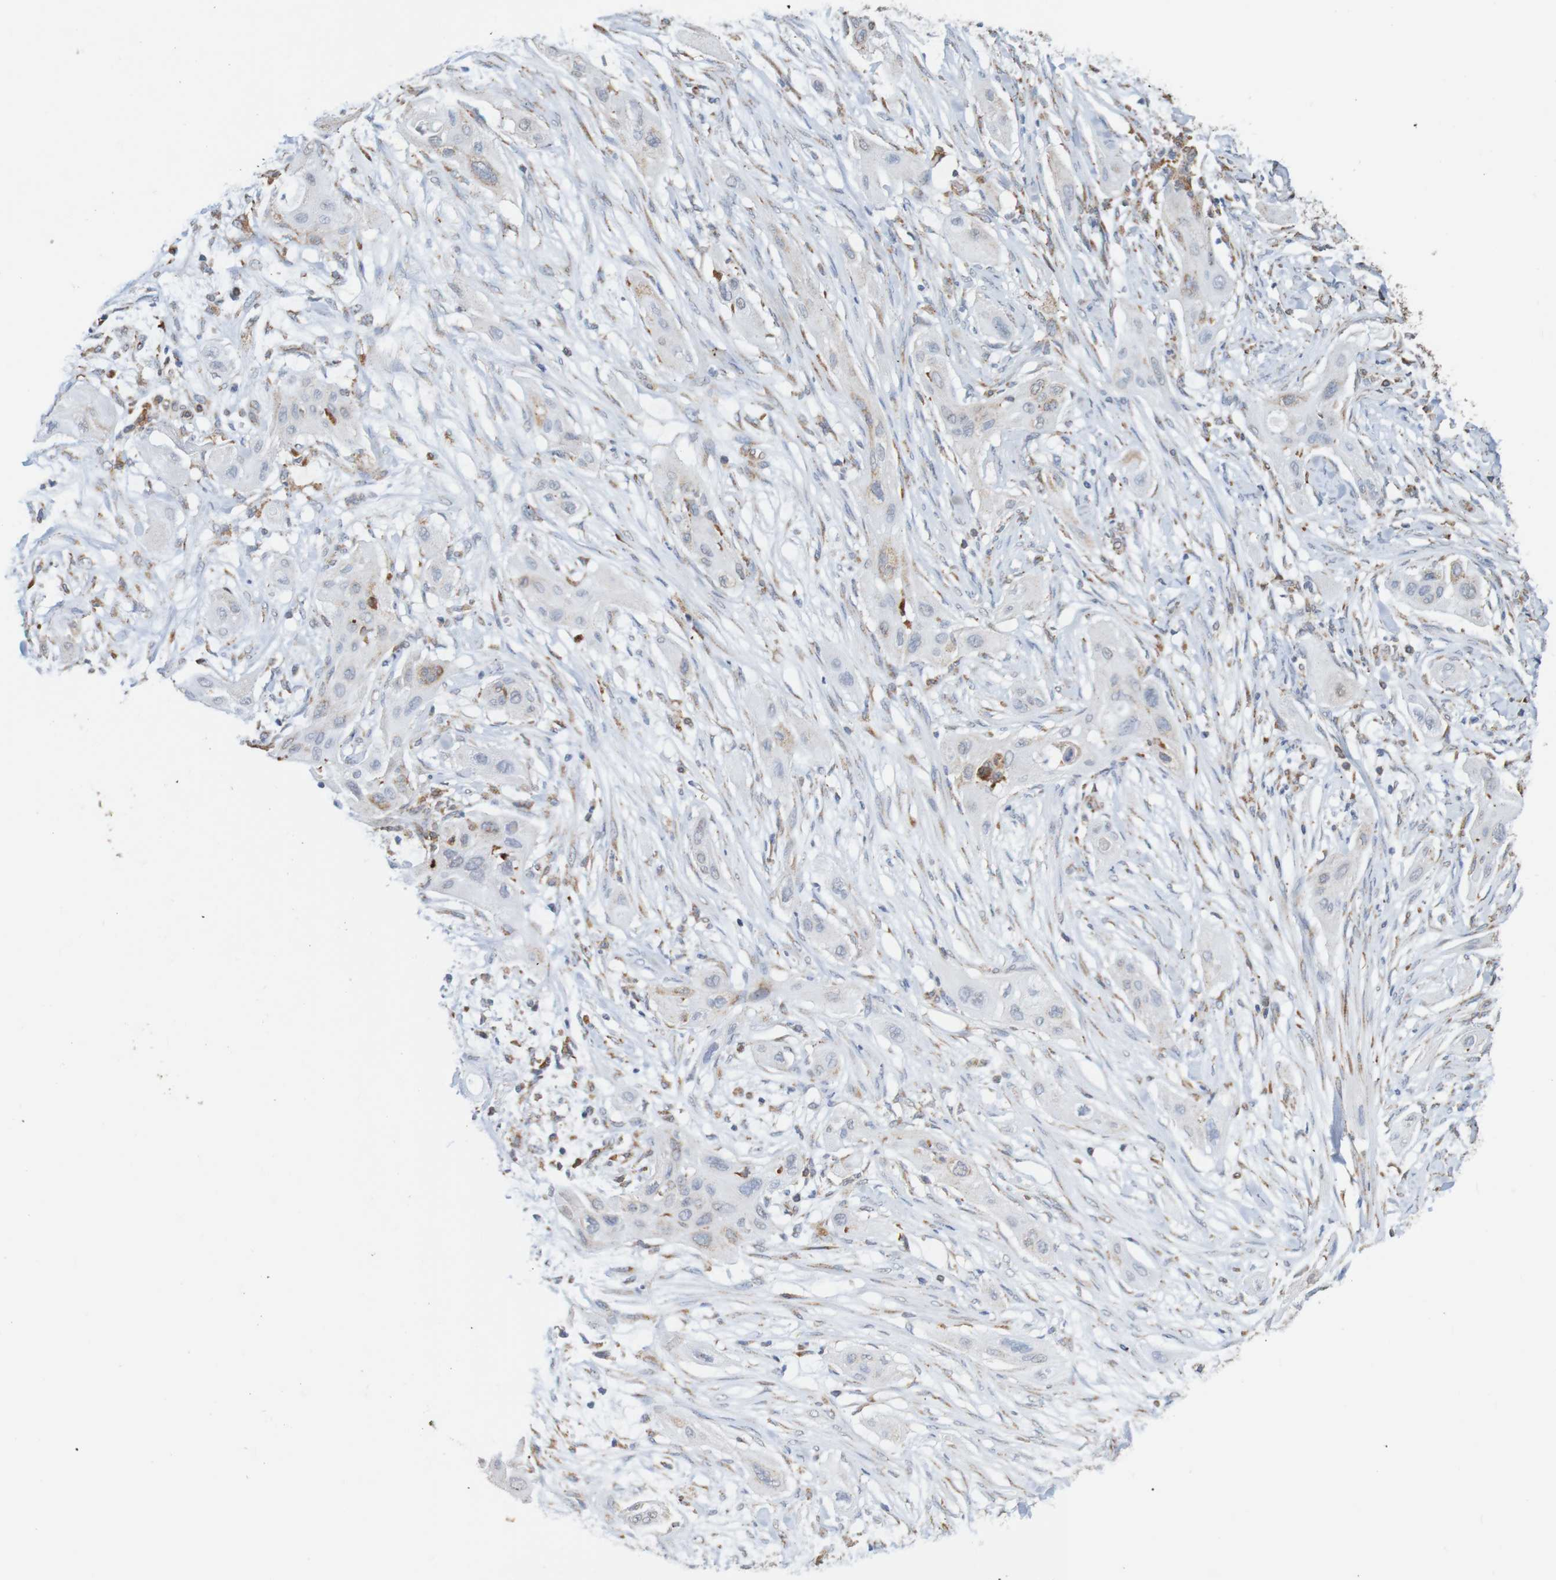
{"staining": {"intensity": "negative", "quantity": "none", "location": "none"}, "tissue": "lung cancer", "cell_type": "Tumor cells", "image_type": "cancer", "snomed": [{"axis": "morphology", "description": "Squamous cell carcinoma, NOS"}, {"axis": "topography", "description": "Lung"}], "caption": "Squamous cell carcinoma (lung) was stained to show a protein in brown. There is no significant staining in tumor cells.", "gene": "PDIA3", "patient": {"sex": "female", "age": 47}}